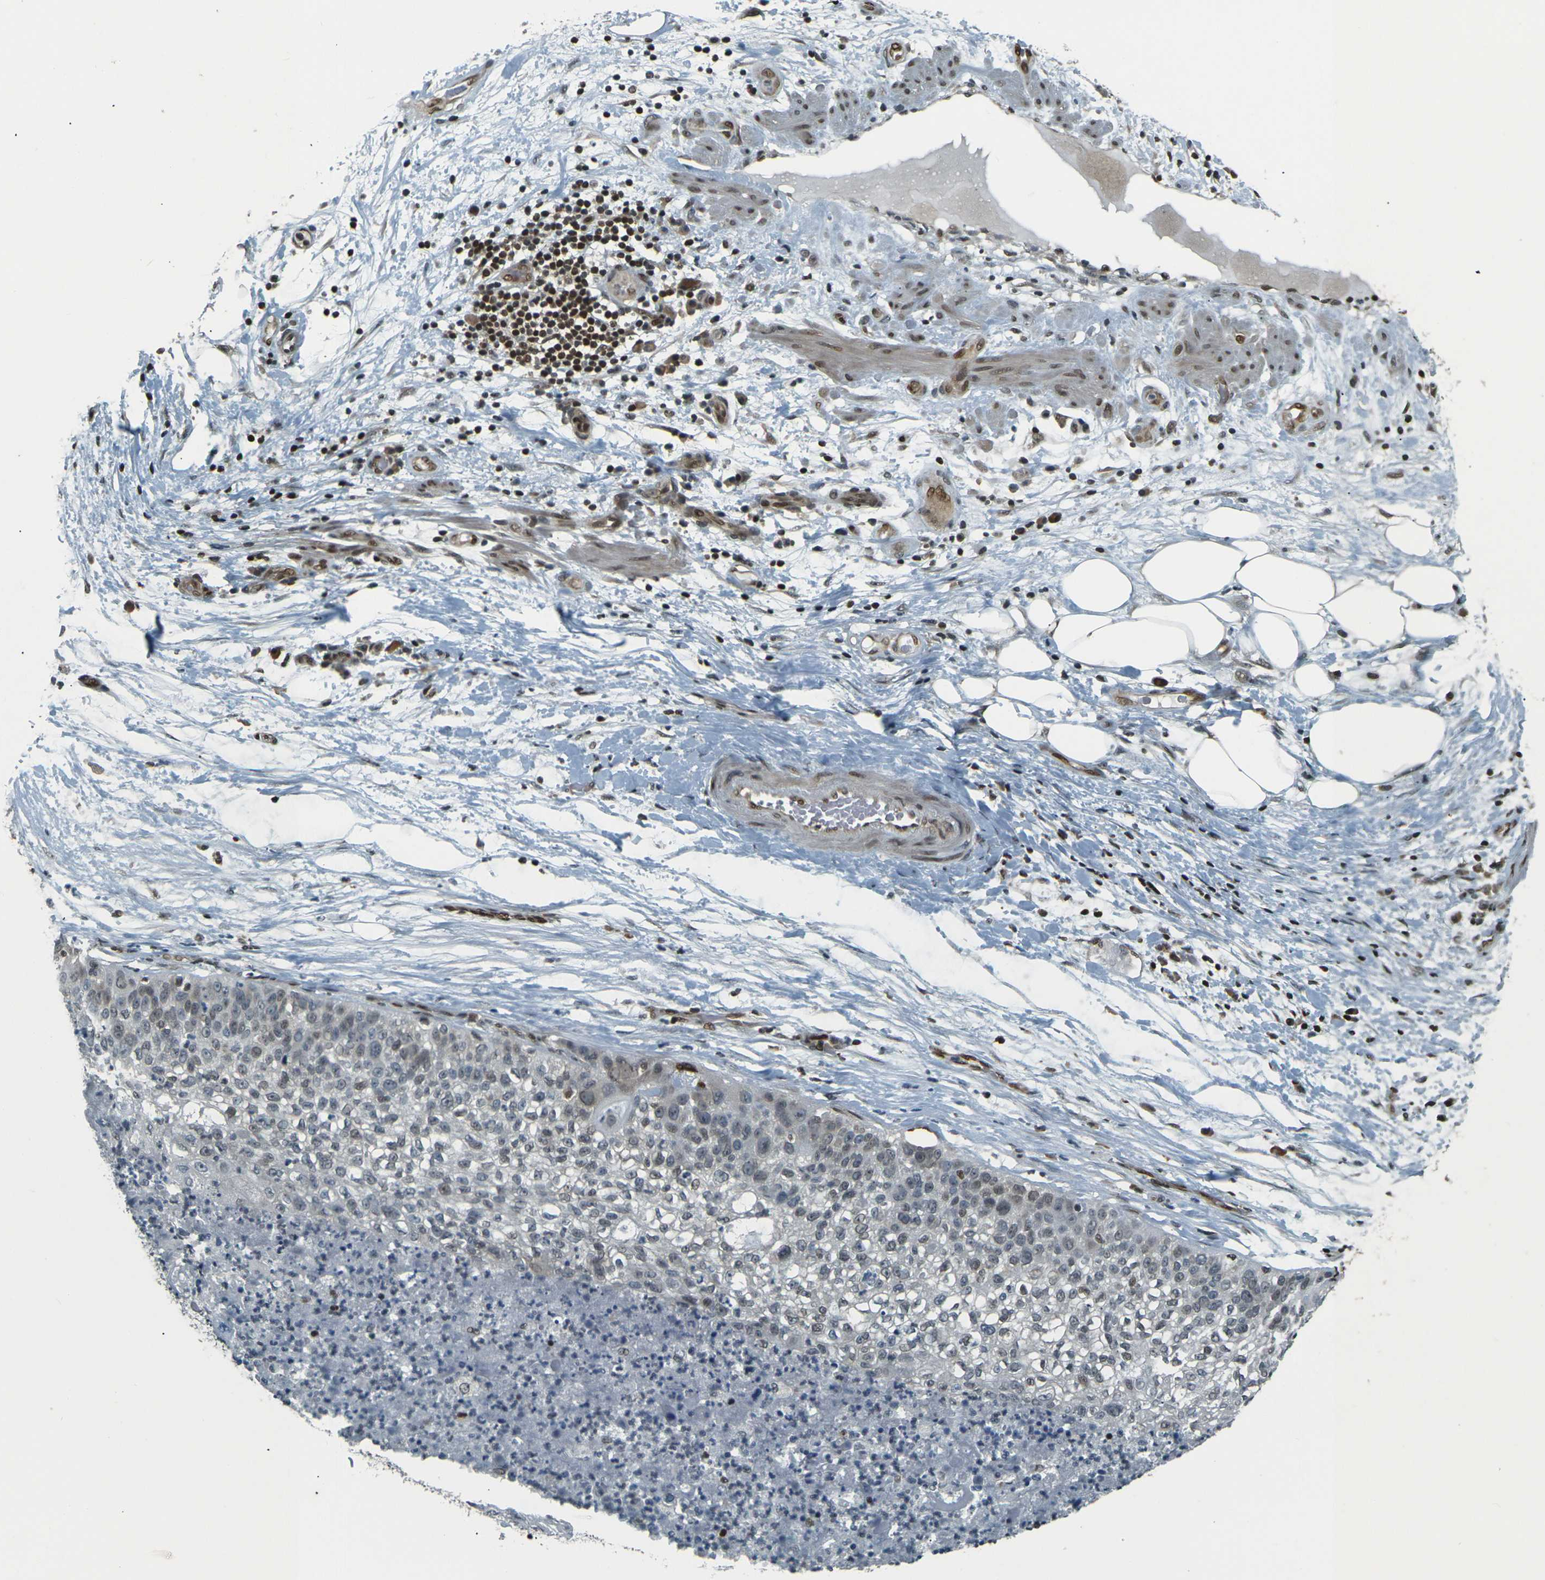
{"staining": {"intensity": "weak", "quantity": ">75%", "location": "nuclear"}, "tissue": "lung cancer", "cell_type": "Tumor cells", "image_type": "cancer", "snomed": [{"axis": "morphology", "description": "Inflammation, NOS"}, {"axis": "morphology", "description": "Squamous cell carcinoma, NOS"}, {"axis": "topography", "description": "Lymph node"}, {"axis": "topography", "description": "Soft tissue"}, {"axis": "topography", "description": "Lung"}], "caption": "DAB (3,3'-diaminobenzidine) immunohistochemical staining of human squamous cell carcinoma (lung) displays weak nuclear protein expression in about >75% of tumor cells.", "gene": "NHEJ1", "patient": {"sex": "male", "age": 66}}